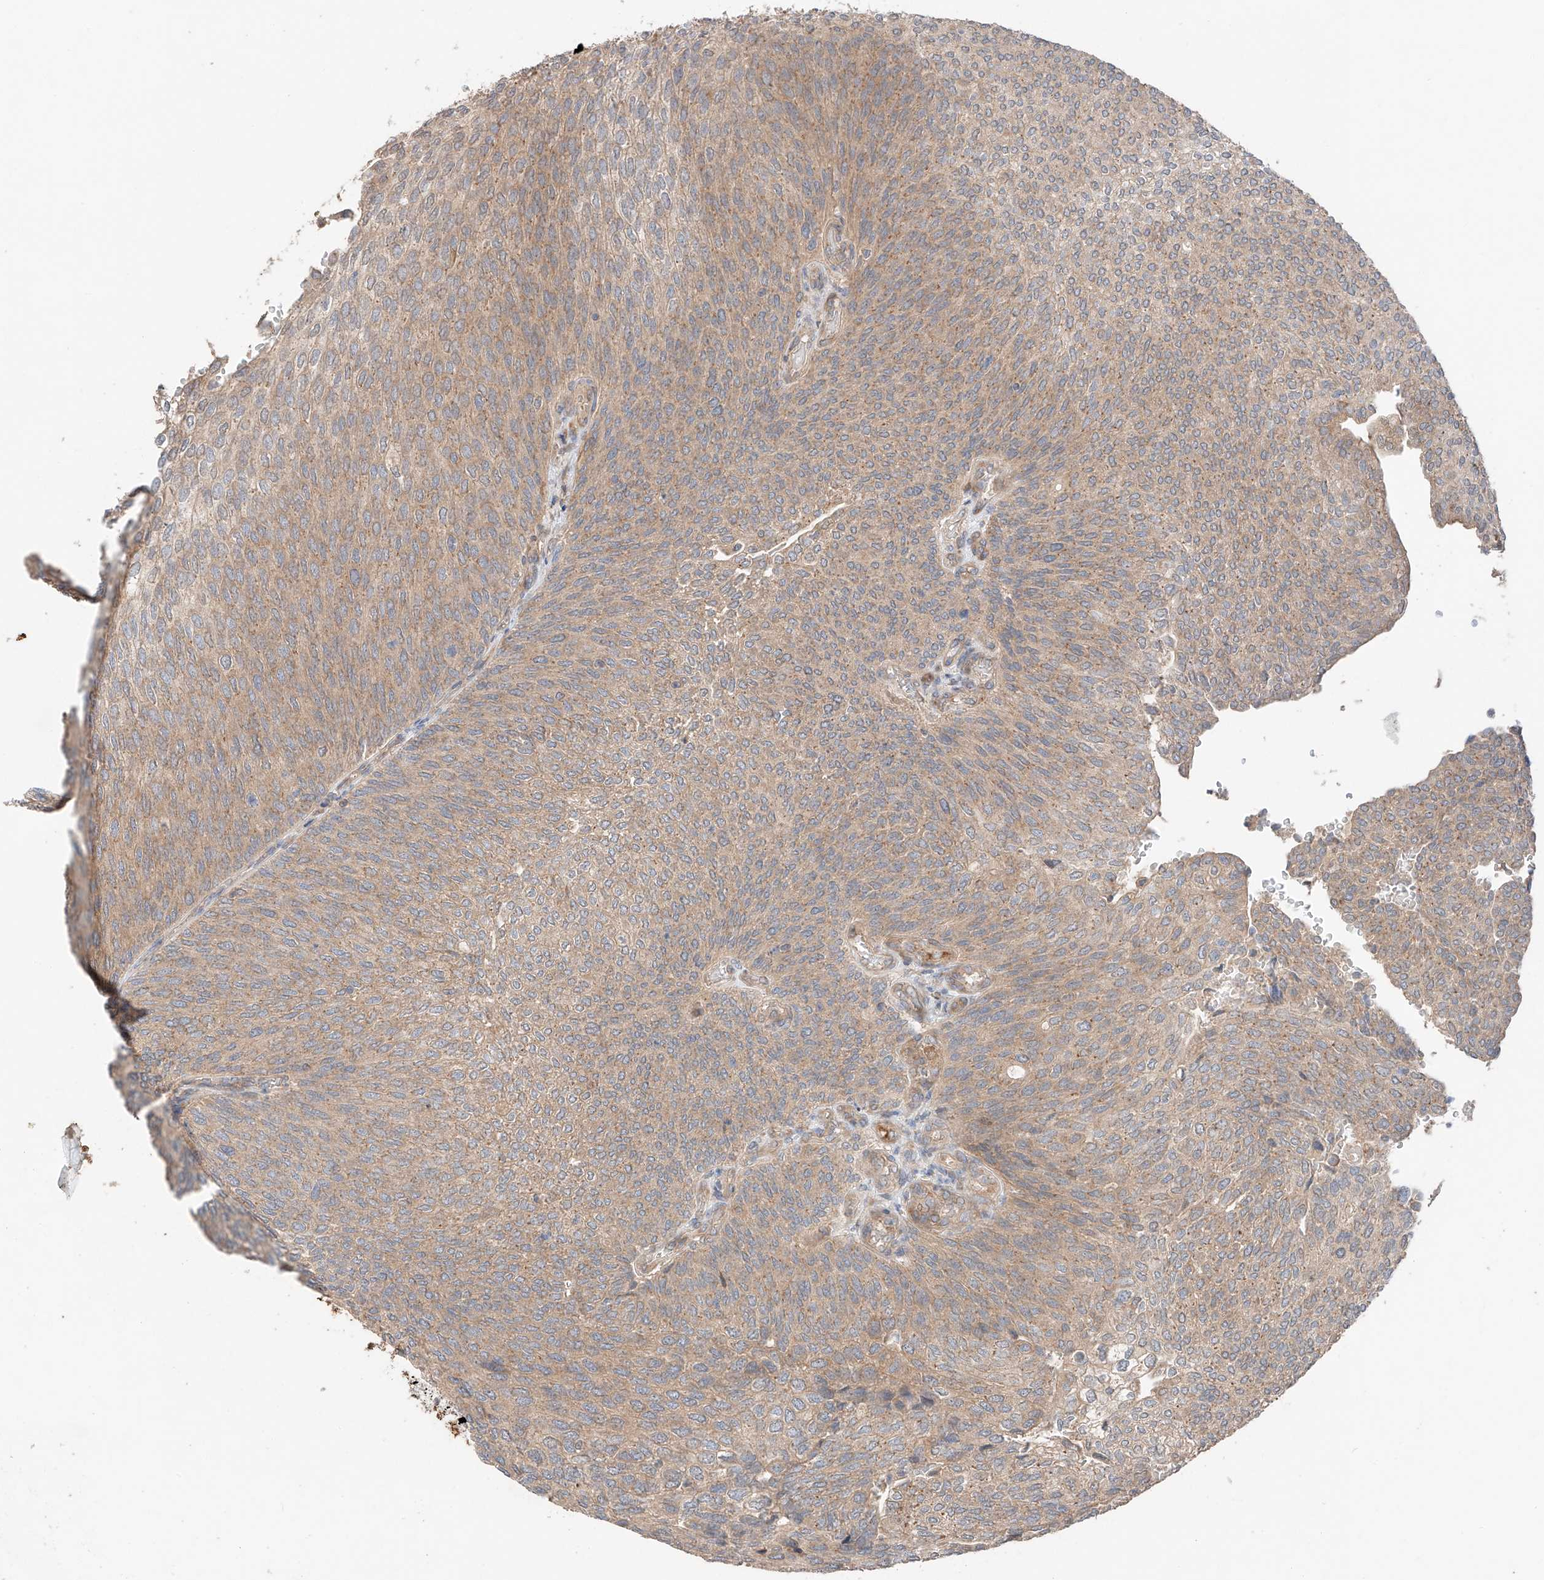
{"staining": {"intensity": "moderate", "quantity": ">75%", "location": "cytoplasmic/membranous"}, "tissue": "urothelial cancer", "cell_type": "Tumor cells", "image_type": "cancer", "snomed": [{"axis": "morphology", "description": "Urothelial carcinoma, Low grade"}, {"axis": "topography", "description": "Urinary bladder"}], "caption": "This is a histology image of immunohistochemistry (IHC) staining of urothelial cancer, which shows moderate positivity in the cytoplasmic/membranous of tumor cells.", "gene": "XPNPEP1", "patient": {"sex": "female", "age": 79}}